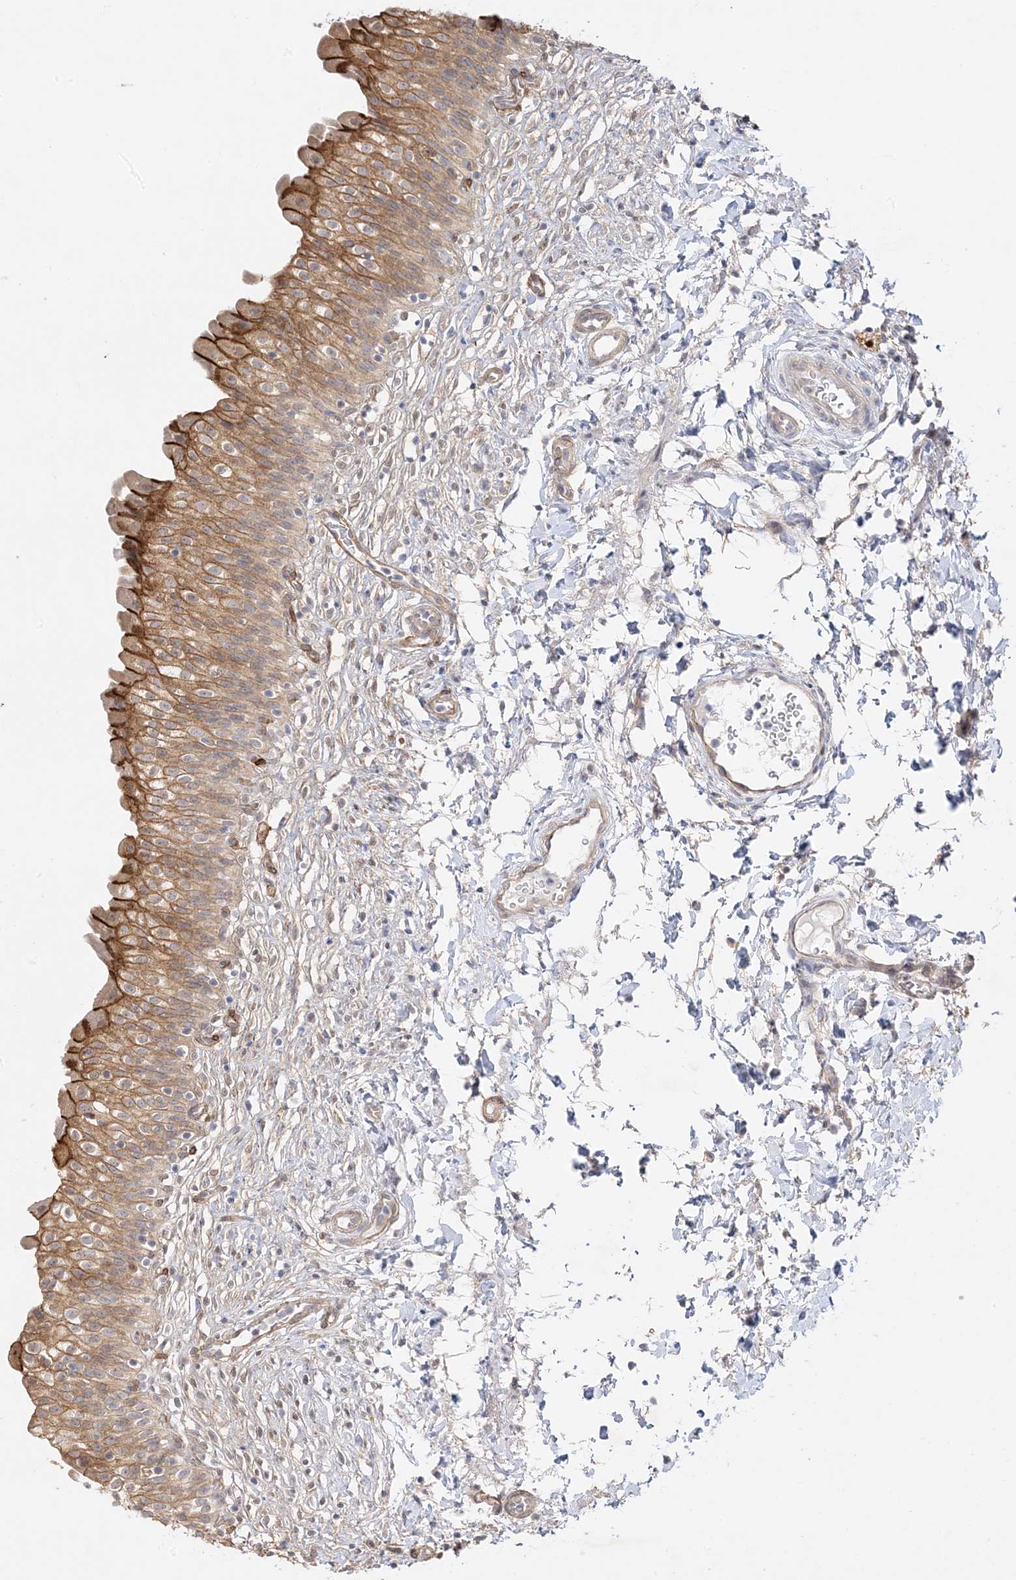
{"staining": {"intensity": "strong", "quantity": ">75%", "location": "cytoplasmic/membranous"}, "tissue": "urinary bladder", "cell_type": "Urothelial cells", "image_type": "normal", "snomed": [{"axis": "morphology", "description": "Normal tissue, NOS"}, {"axis": "topography", "description": "Urinary bladder"}], "caption": "DAB (3,3'-diaminobenzidine) immunohistochemical staining of normal human urinary bladder reveals strong cytoplasmic/membranous protein staining in approximately >75% of urothelial cells. (DAB (3,3'-diaminobenzidine) = brown stain, brightfield microscopy at high magnification).", "gene": "C2CD2", "patient": {"sex": "male", "age": 55}}